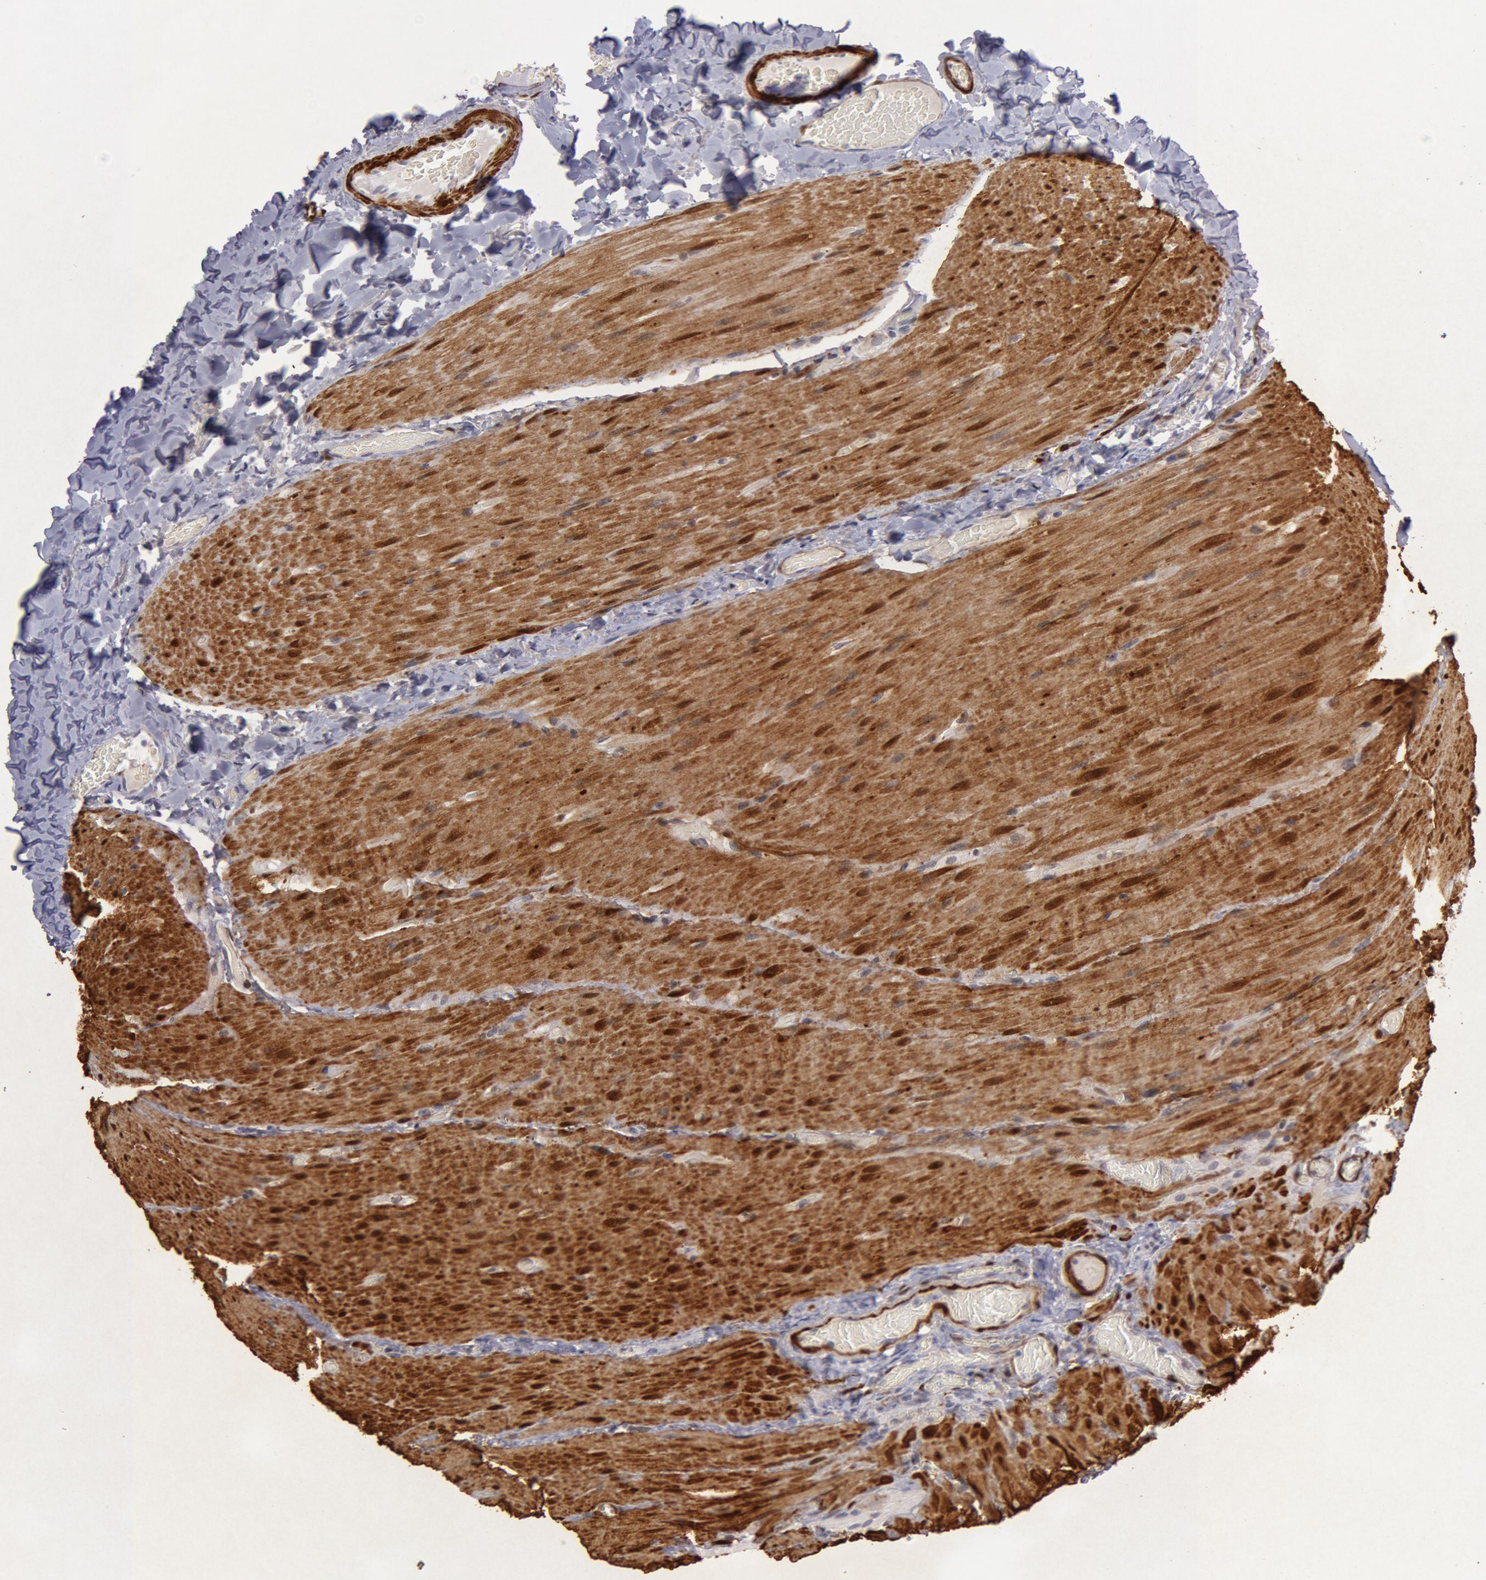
{"staining": {"intensity": "negative", "quantity": "none", "location": "none"}, "tissue": "duodenum", "cell_type": "Glandular cells", "image_type": "normal", "snomed": [{"axis": "morphology", "description": "Normal tissue, NOS"}, {"axis": "topography", "description": "Duodenum"}], "caption": "Immunohistochemistry photomicrograph of benign duodenum: human duodenum stained with DAB (3,3'-diaminobenzidine) shows no significant protein expression in glandular cells.", "gene": "TAGLN", "patient": {"sex": "male", "age": 66}}